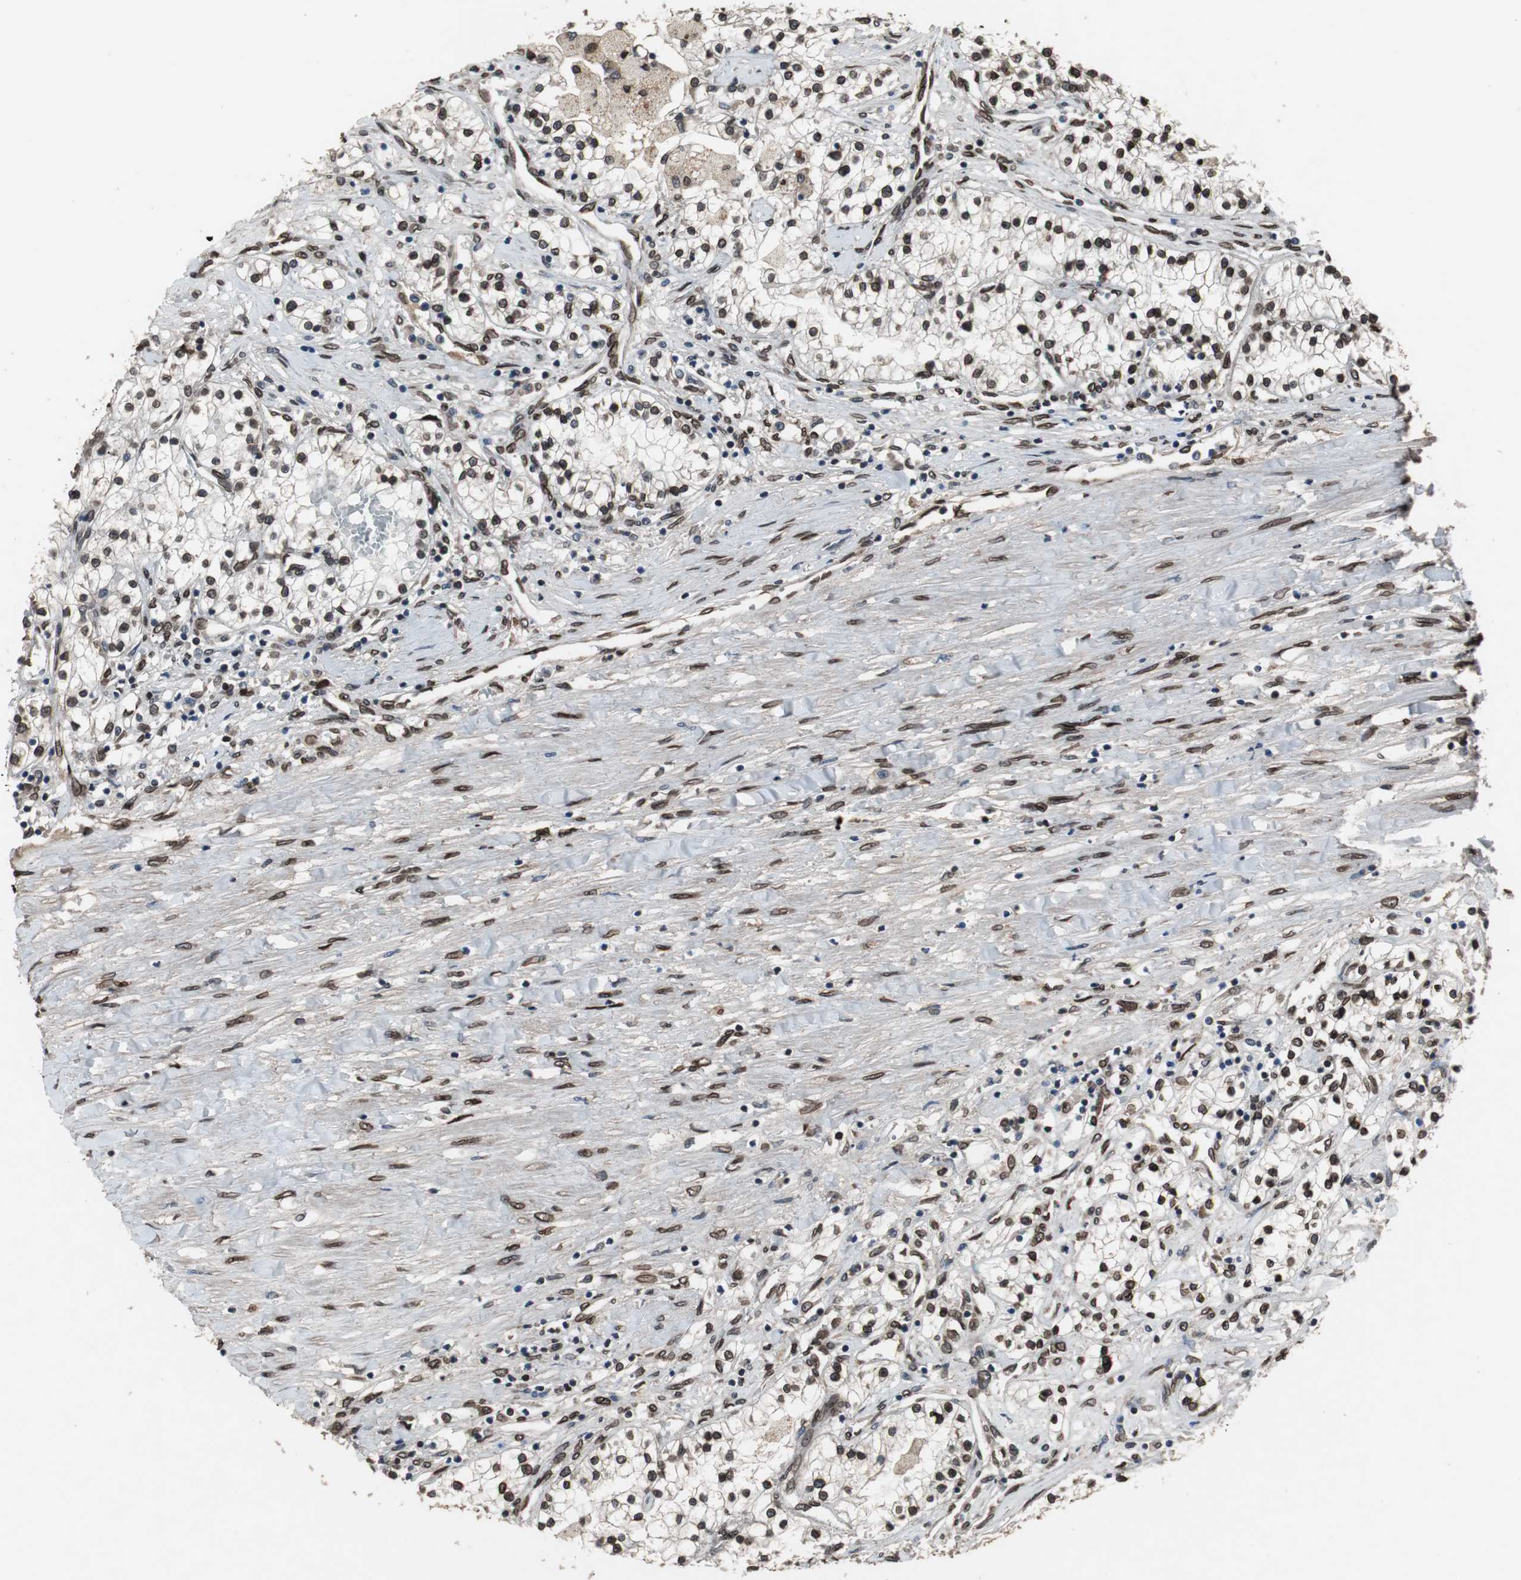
{"staining": {"intensity": "strong", "quantity": ">75%", "location": "cytoplasmic/membranous,nuclear"}, "tissue": "renal cancer", "cell_type": "Tumor cells", "image_type": "cancer", "snomed": [{"axis": "morphology", "description": "Adenocarcinoma, NOS"}, {"axis": "topography", "description": "Kidney"}], "caption": "Human adenocarcinoma (renal) stained for a protein (brown) shows strong cytoplasmic/membranous and nuclear positive expression in about >75% of tumor cells.", "gene": "LMNA", "patient": {"sex": "male", "age": 68}}